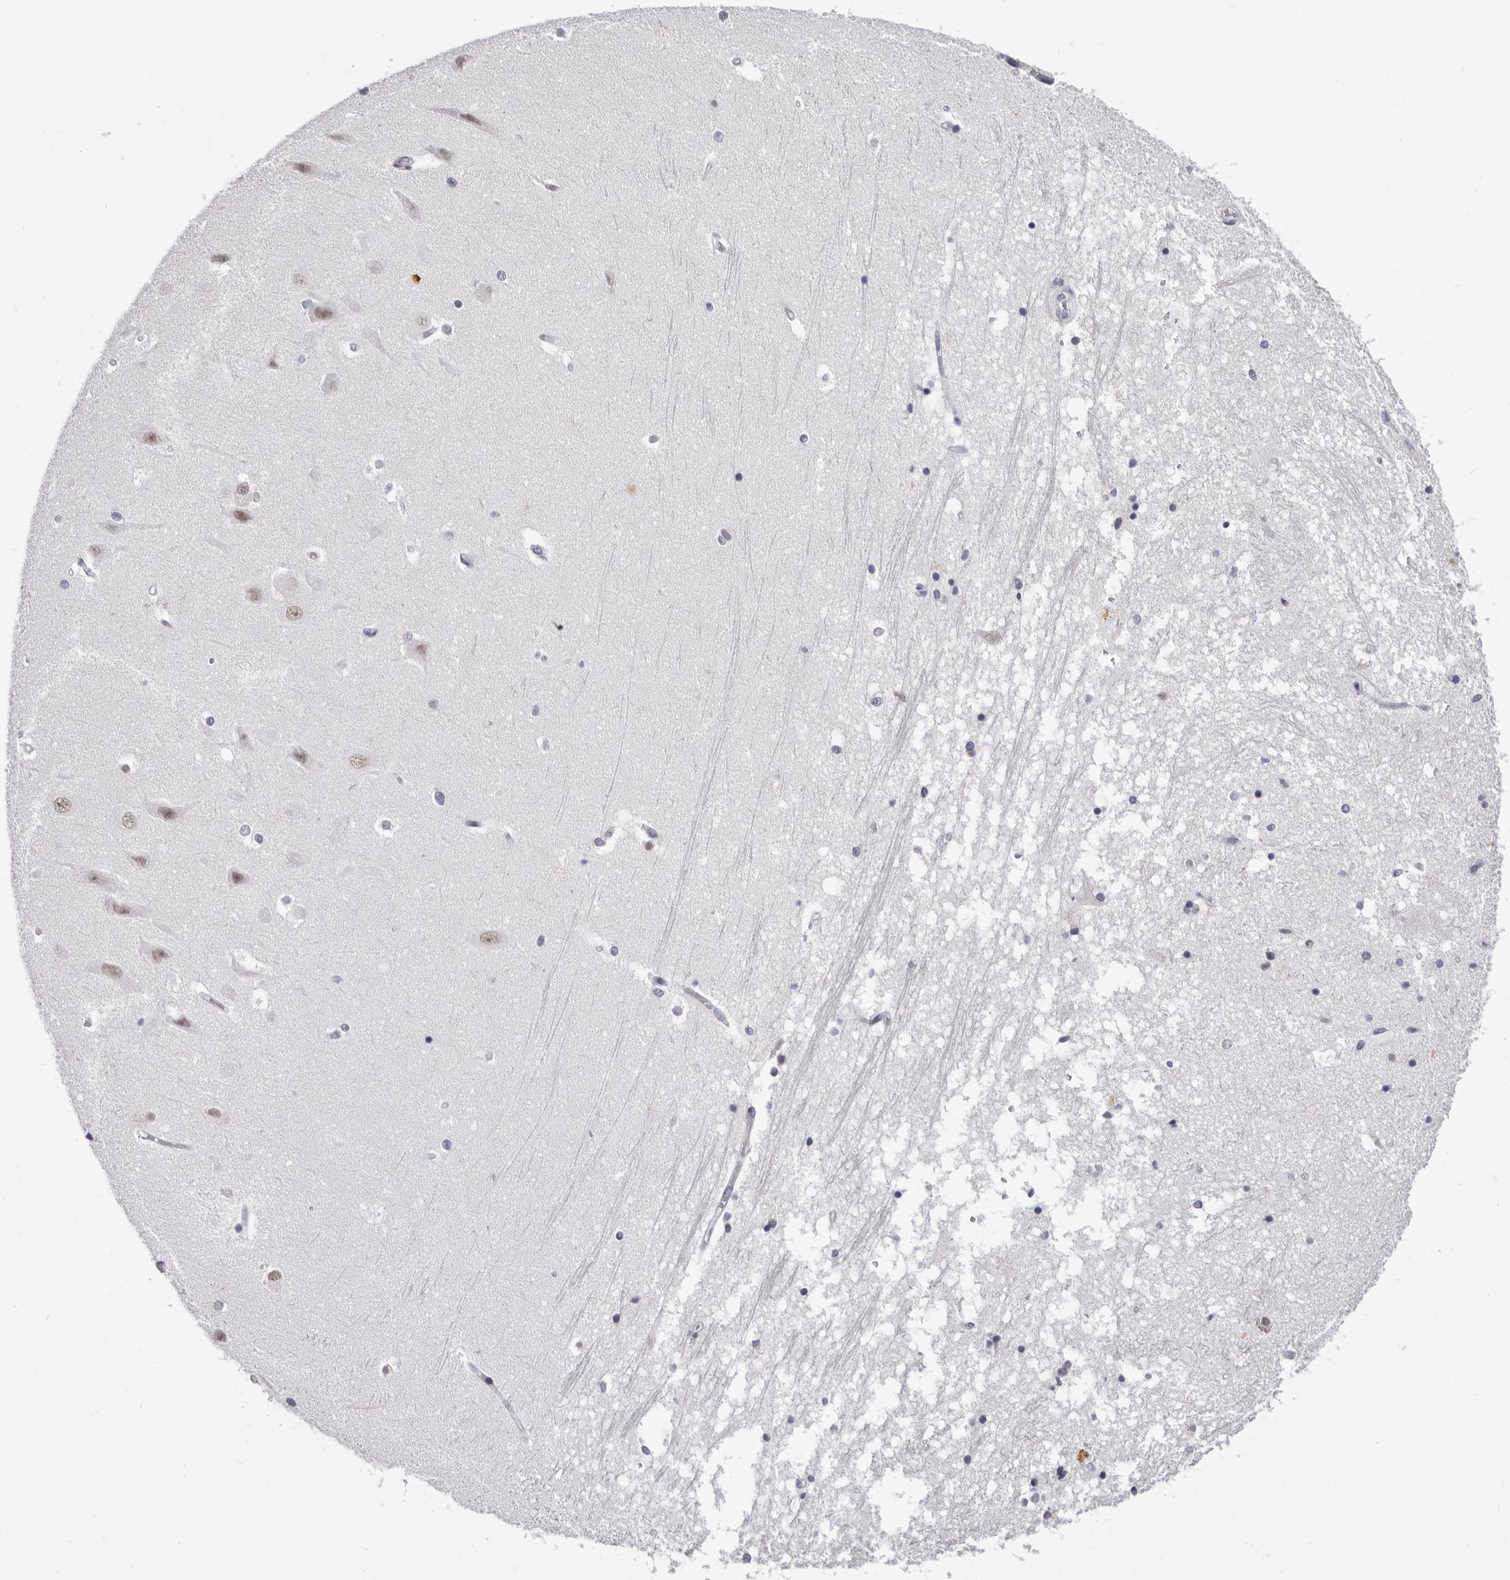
{"staining": {"intensity": "negative", "quantity": "none", "location": "none"}, "tissue": "hippocampus", "cell_type": "Glial cells", "image_type": "normal", "snomed": [{"axis": "morphology", "description": "Normal tissue, NOS"}, {"axis": "topography", "description": "Hippocampus"}], "caption": "Micrograph shows no significant protein positivity in glial cells of normal hippocampus. (Stains: DAB immunohistochemistry with hematoxylin counter stain, Microscopy: brightfield microscopy at high magnification).", "gene": "ZNF326", "patient": {"sex": "male", "age": 45}}